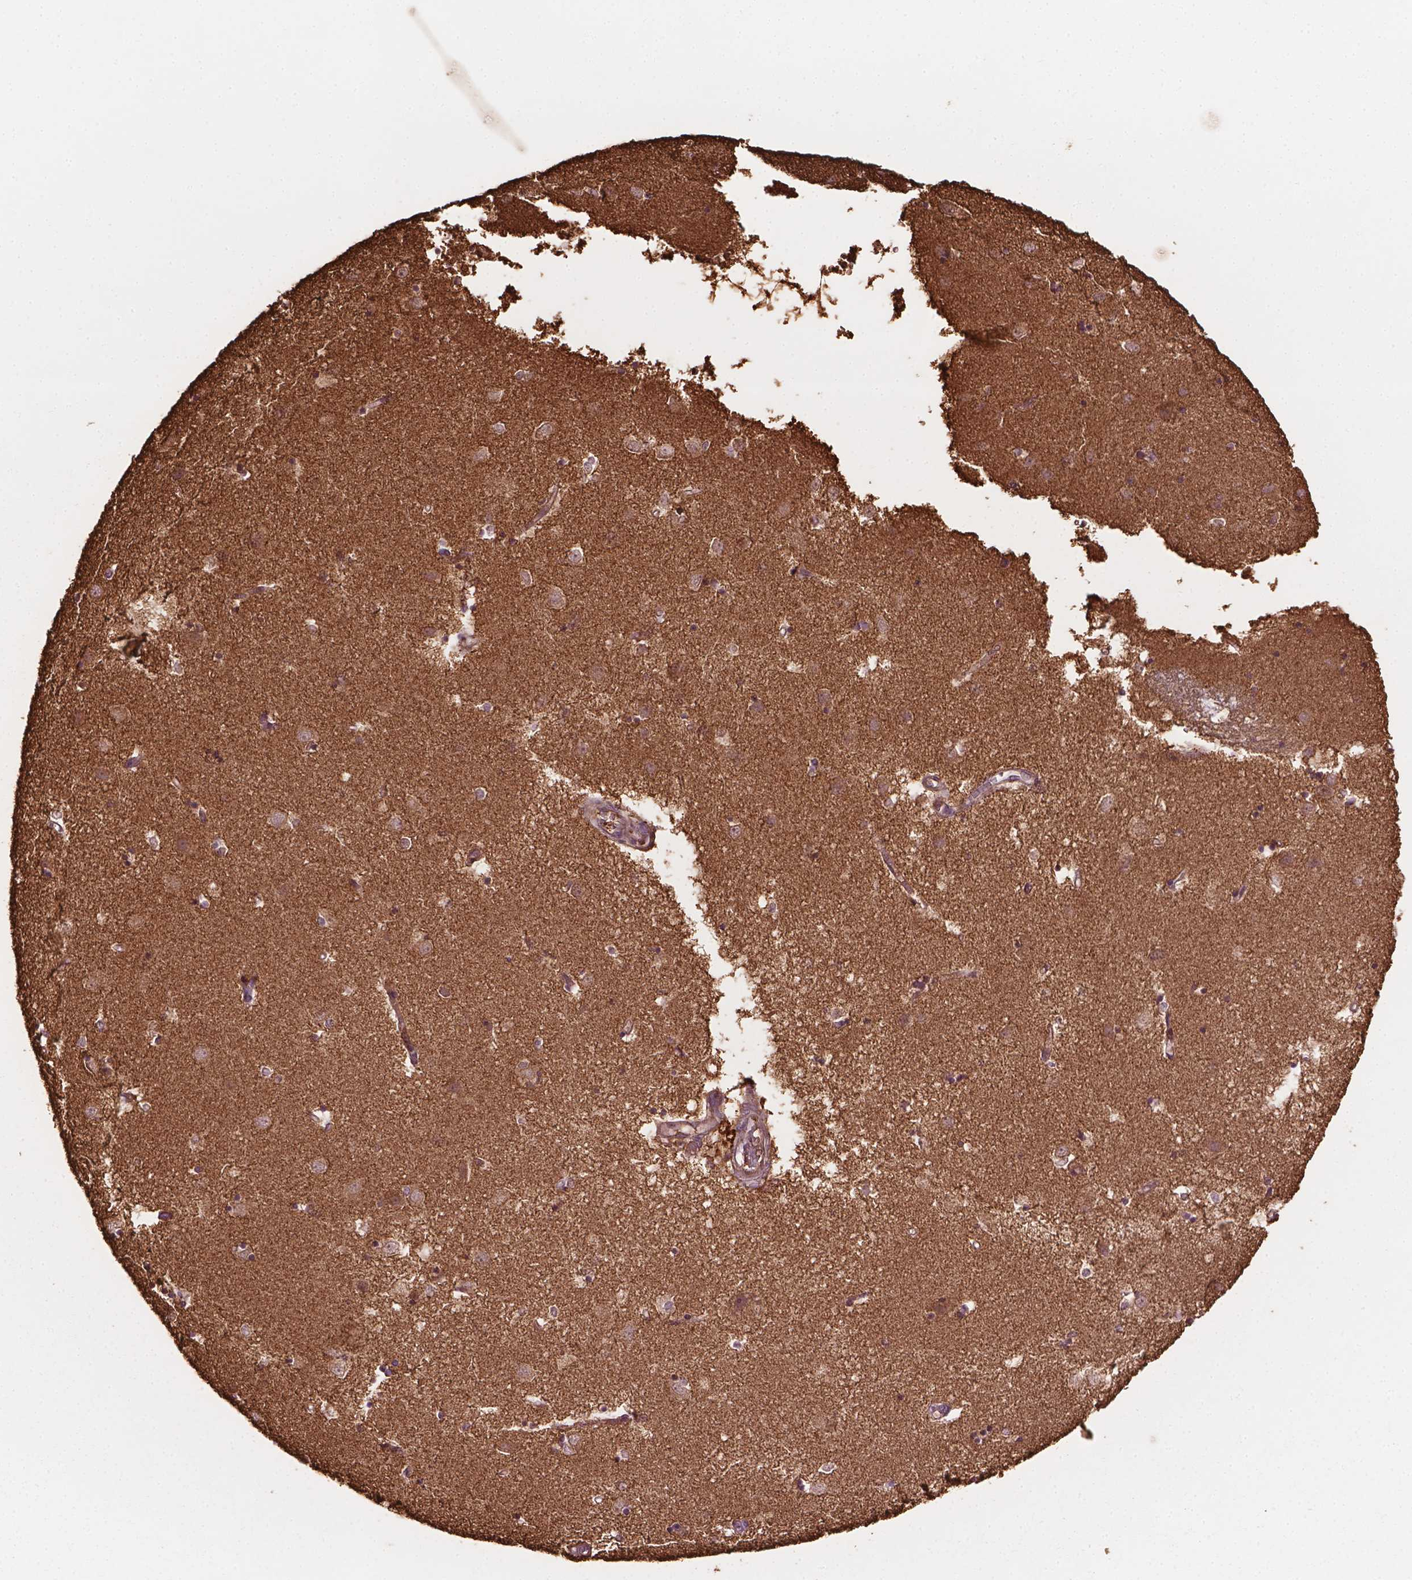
{"staining": {"intensity": "moderate", "quantity": ">75%", "location": "cytoplasmic/membranous"}, "tissue": "caudate", "cell_type": "Glial cells", "image_type": "normal", "snomed": [{"axis": "morphology", "description": "Normal tissue, NOS"}, {"axis": "topography", "description": "Lateral ventricle wall"}], "caption": "Approximately >75% of glial cells in normal human caudate show moderate cytoplasmic/membranous protein expression as visualized by brown immunohistochemical staining.", "gene": "HS3ST3A1", "patient": {"sex": "male", "age": 54}}